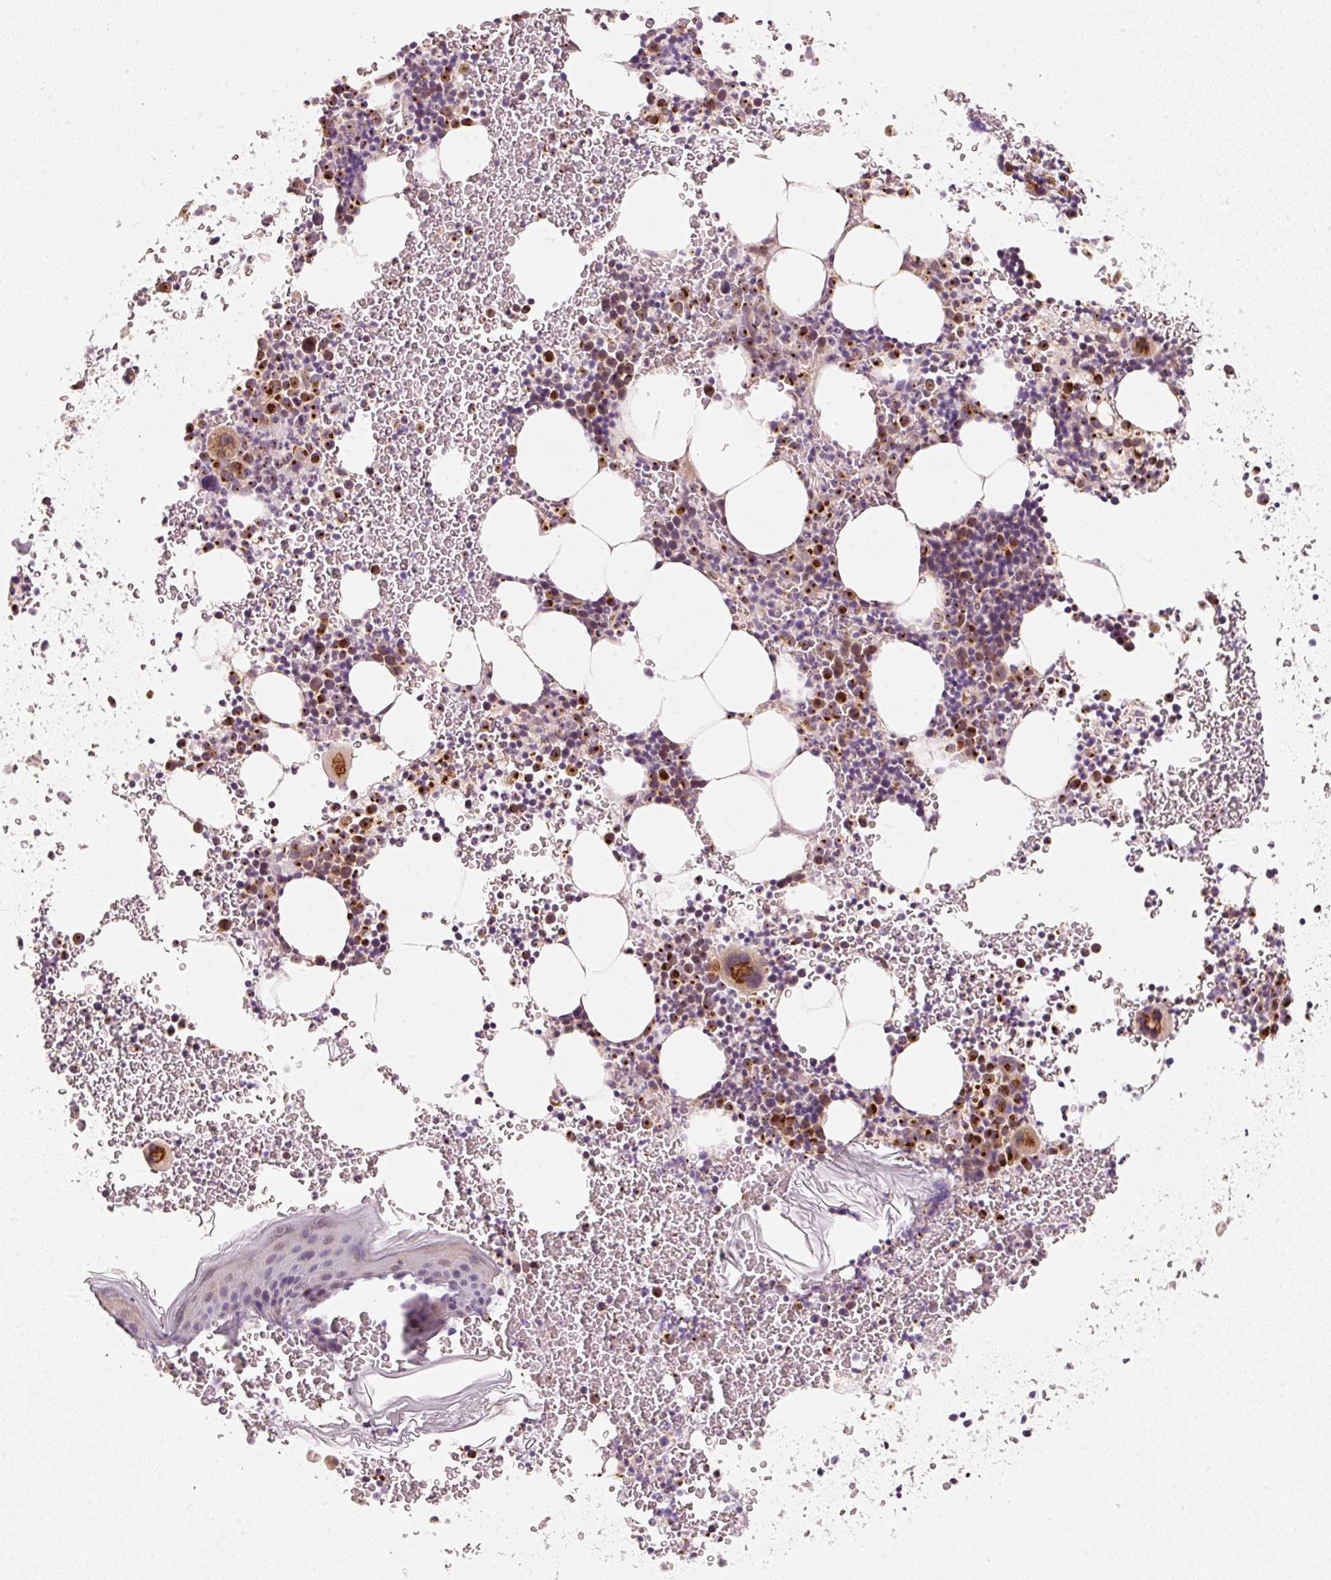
{"staining": {"intensity": "strong", "quantity": "25%-75%", "location": "cytoplasmic/membranous"}, "tissue": "bone marrow", "cell_type": "Hematopoietic cells", "image_type": "normal", "snomed": [{"axis": "morphology", "description": "Normal tissue, NOS"}, {"axis": "topography", "description": "Bone marrow"}], "caption": "Hematopoietic cells exhibit strong cytoplasmic/membranous expression in approximately 25%-75% of cells in normal bone marrow.", "gene": "SLC20A1", "patient": {"sex": "male", "age": 61}}